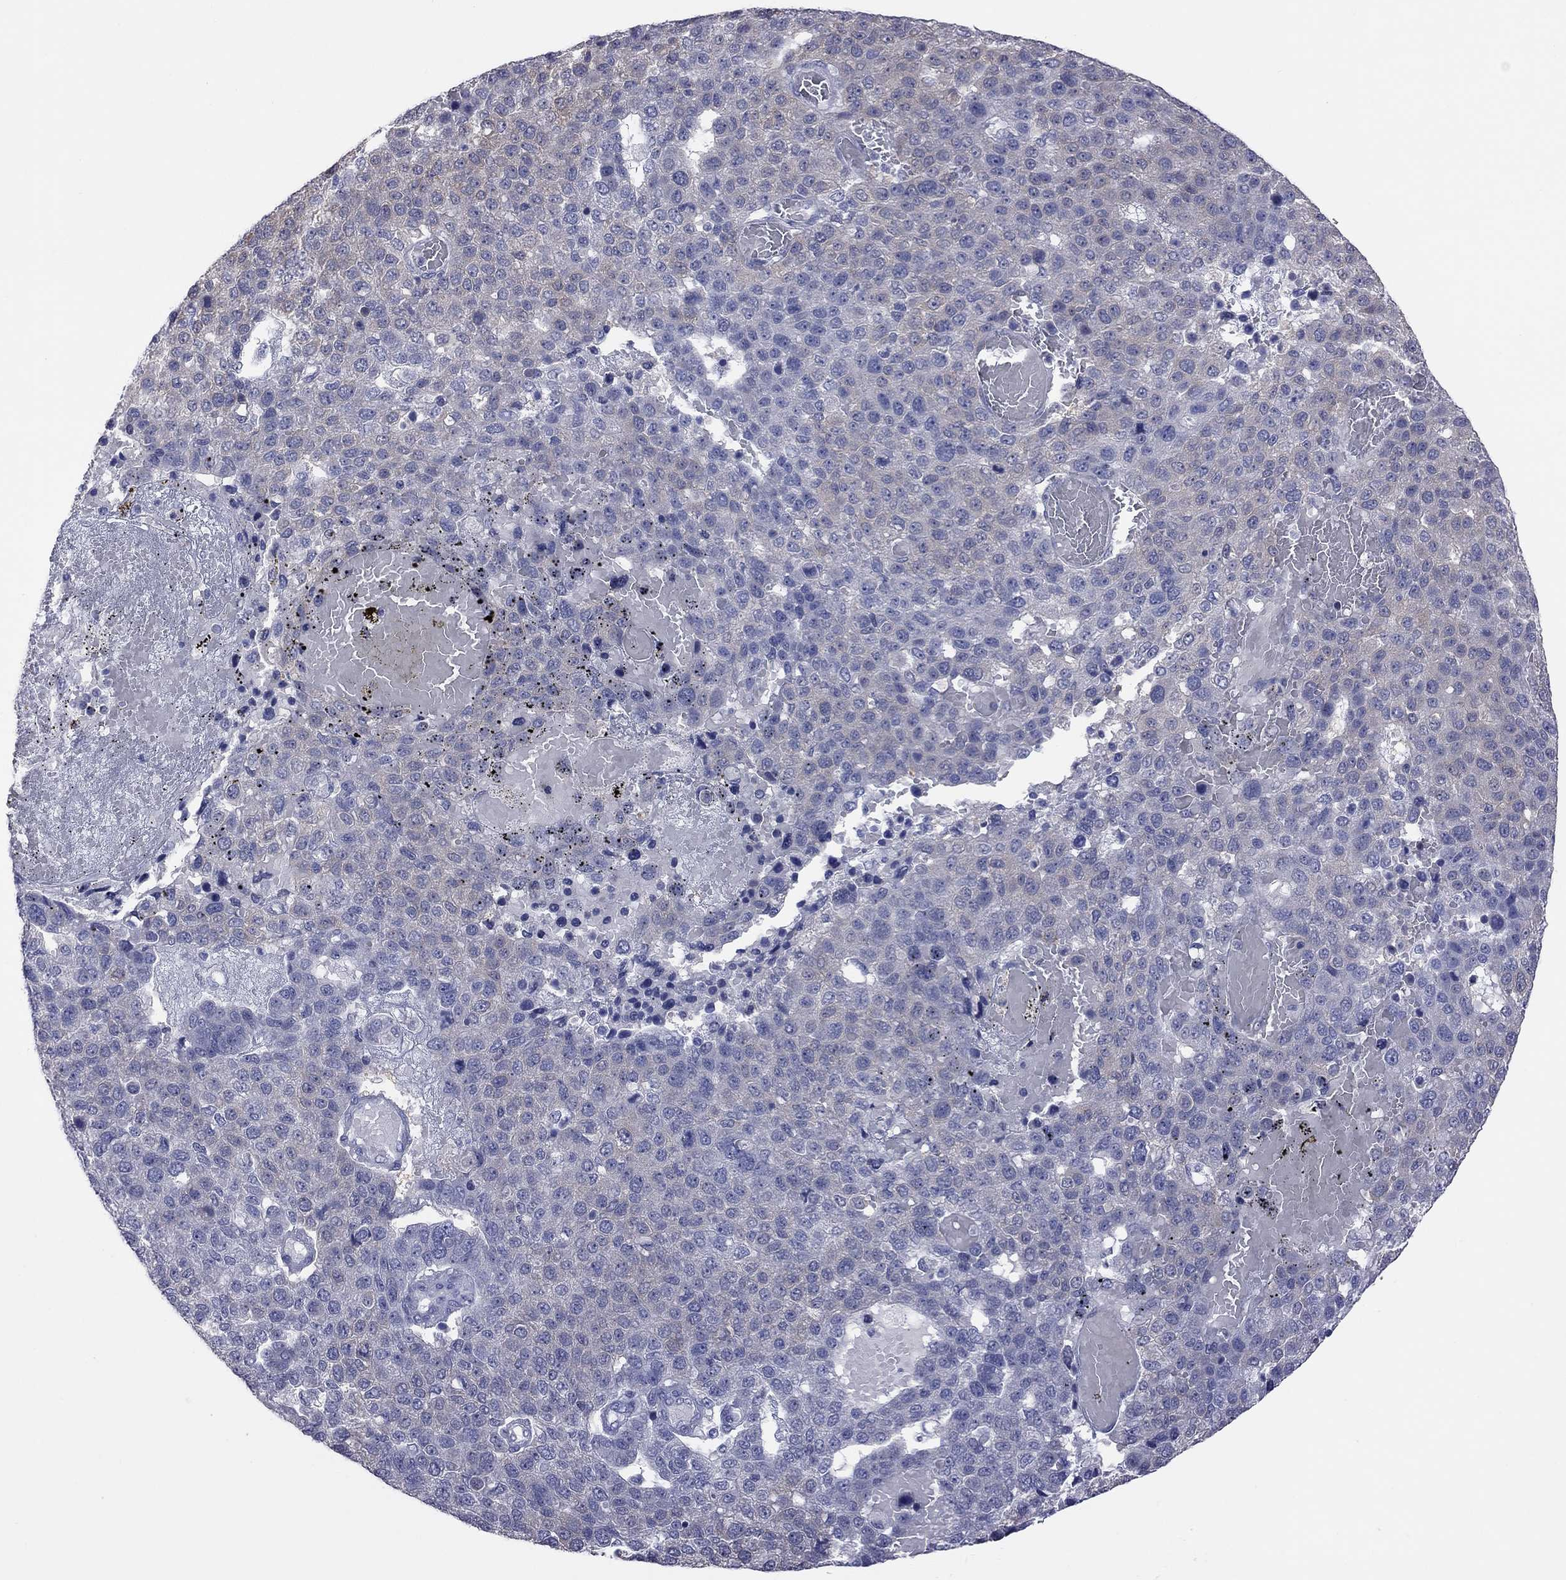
{"staining": {"intensity": "negative", "quantity": "none", "location": "none"}, "tissue": "pancreatic cancer", "cell_type": "Tumor cells", "image_type": "cancer", "snomed": [{"axis": "morphology", "description": "Adenocarcinoma, NOS"}, {"axis": "topography", "description": "Pancreas"}], "caption": "The IHC image has no significant expression in tumor cells of pancreatic cancer (adenocarcinoma) tissue.", "gene": "HYLS1", "patient": {"sex": "female", "age": 61}}